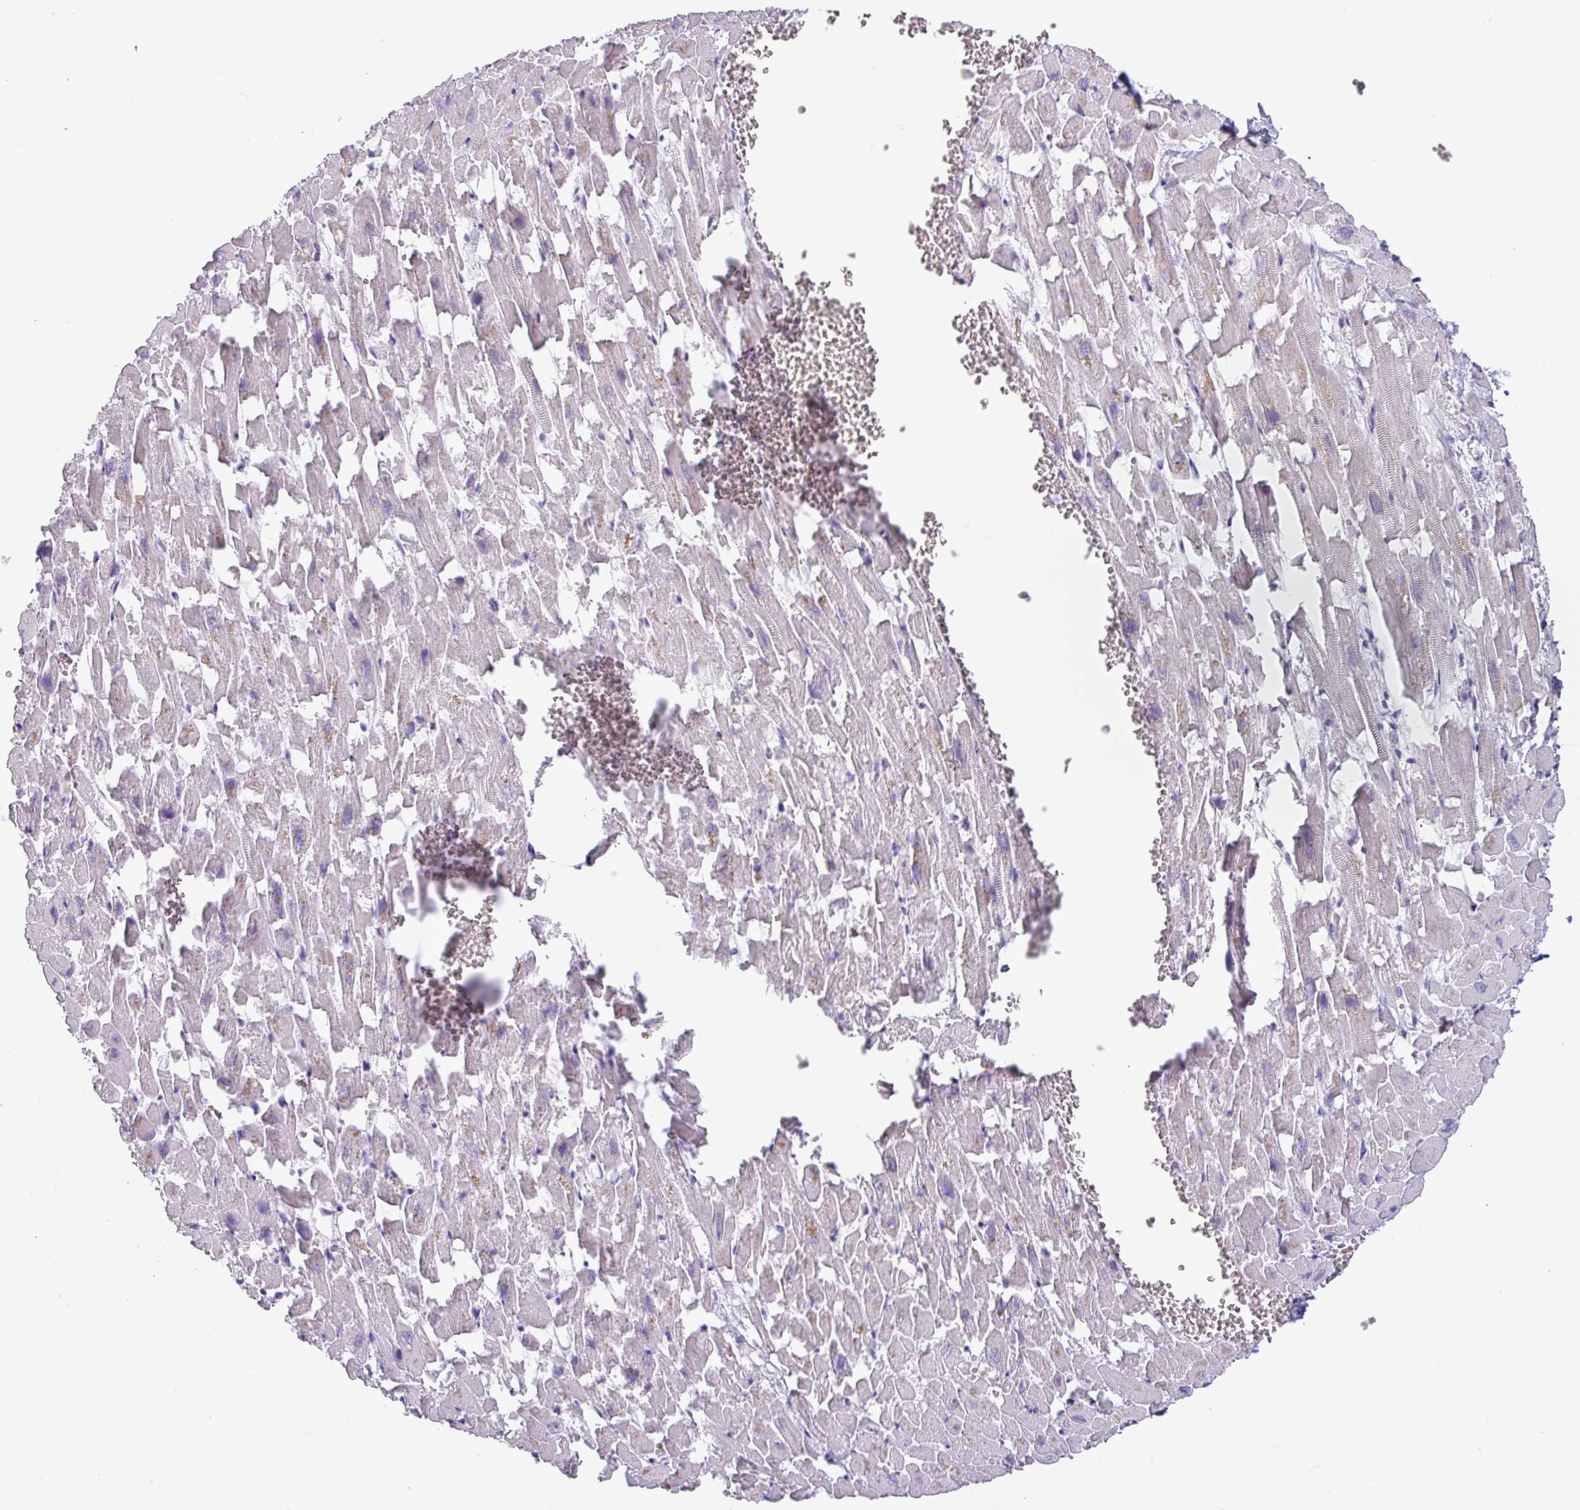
{"staining": {"intensity": "negative", "quantity": "none", "location": "none"}, "tissue": "heart muscle", "cell_type": "Cardiomyocytes", "image_type": "normal", "snomed": [{"axis": "morphology", "description": "Normal tissue, NOS"}, {"axis": "topography", "description": "Heart"}], "caption": "The histopathology image reveals no staining of cardiomyocytes in benign heart muscle.", "gene": "STIMATE", "patient": {"sex": "female", "age": 64}}